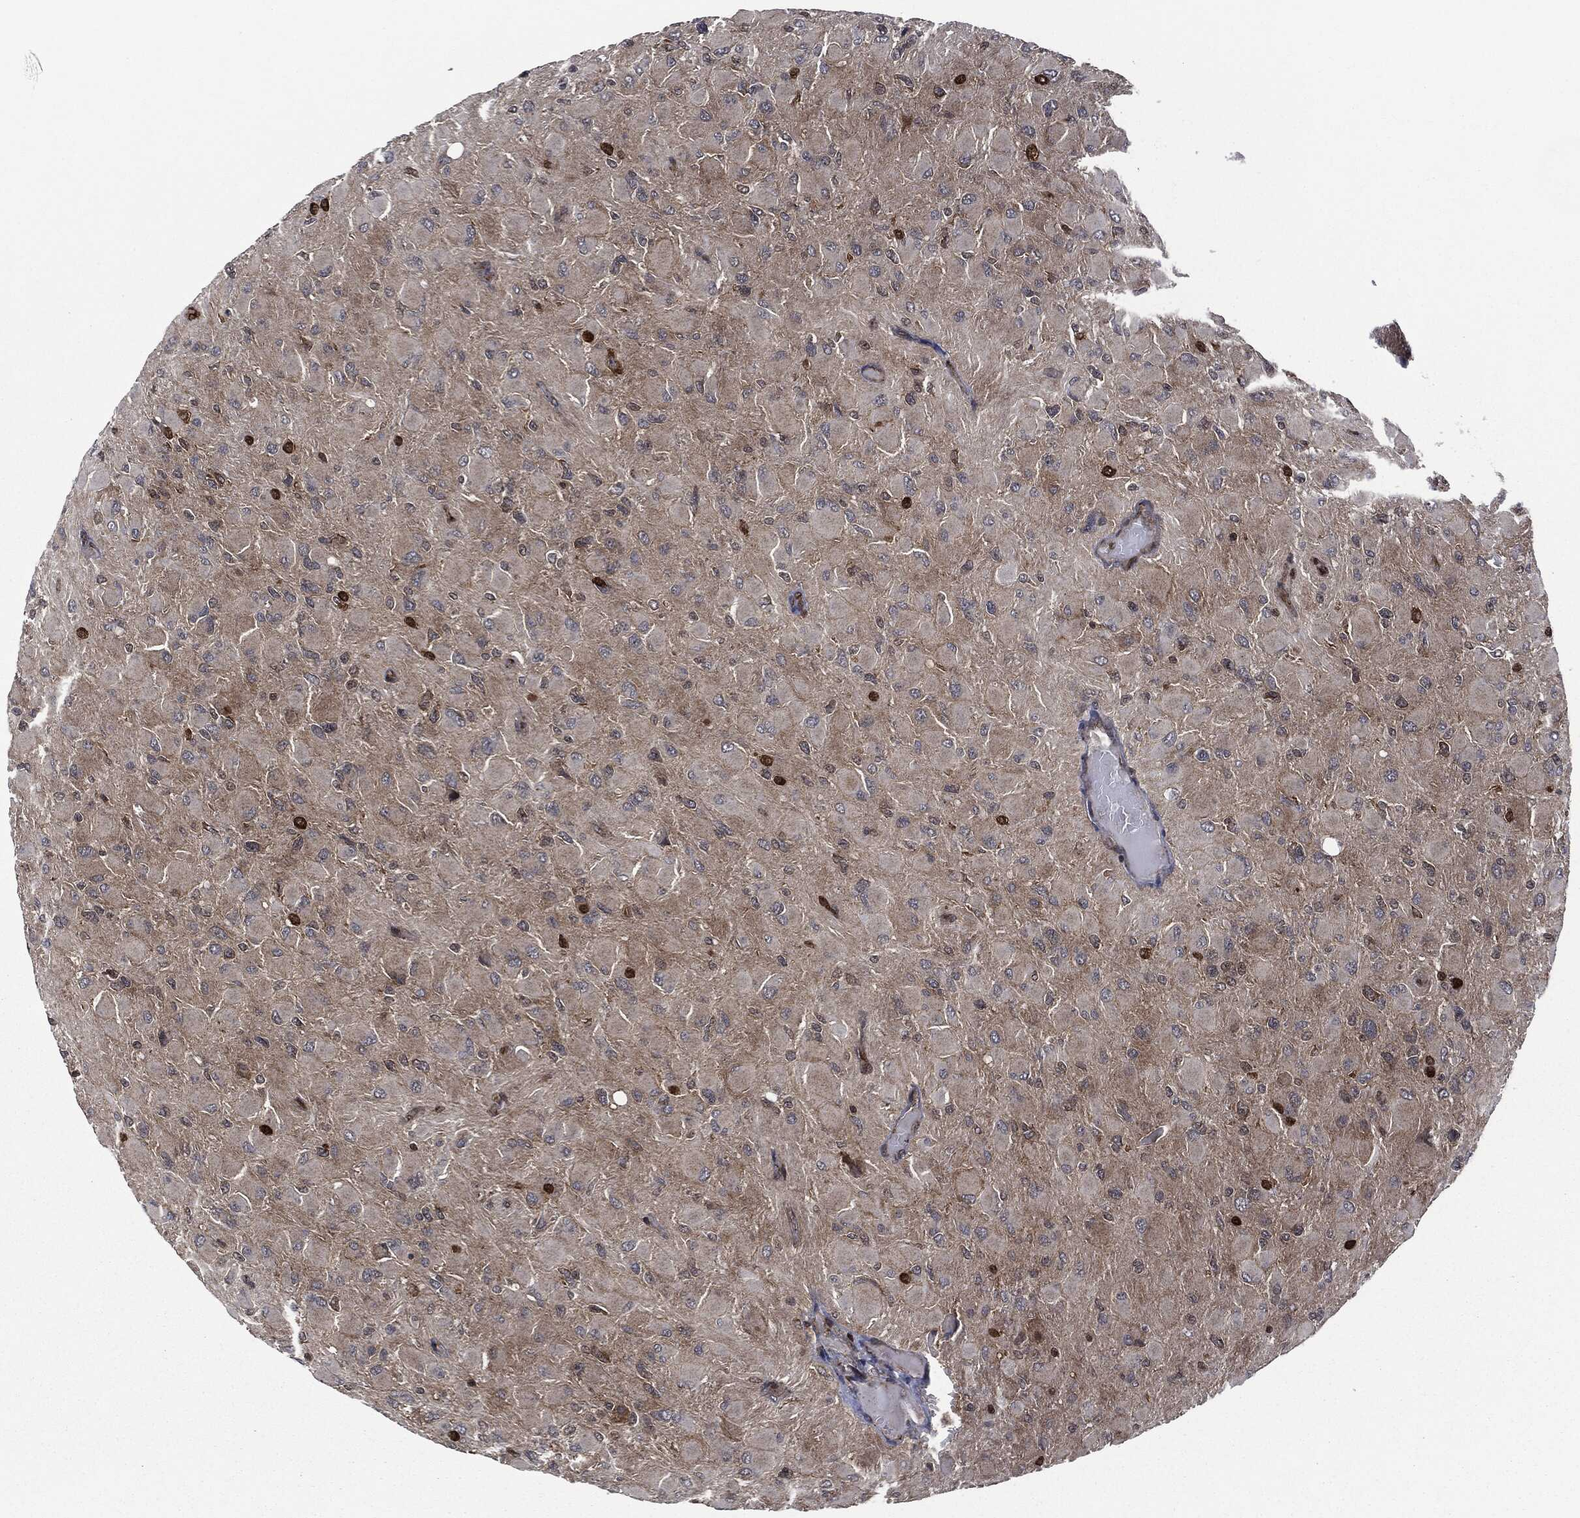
{"staining": {"intensity": "weak", "quantity": "<25%", "location": "cytoplasmic/membranous"}, "tissue": "glioma", "cell_type": "Tumor cells", "image_type": "cancer", "snomed": [{"axis": "morphology", "description": "Glioma, malignant, High grade"}, {"axis": "topography", "description": "Cerebral cortex"}], "caption": "The immunohistochemistry (IHC) histopathology image has no significant expression in tumor cells of malignant glioma (high-grade) tissue. (DAB (3,3'-diaminobenzidine) IHC, high magnification).", "gene": "HRAS", "patient": {"sex": "female", "age": 36}}